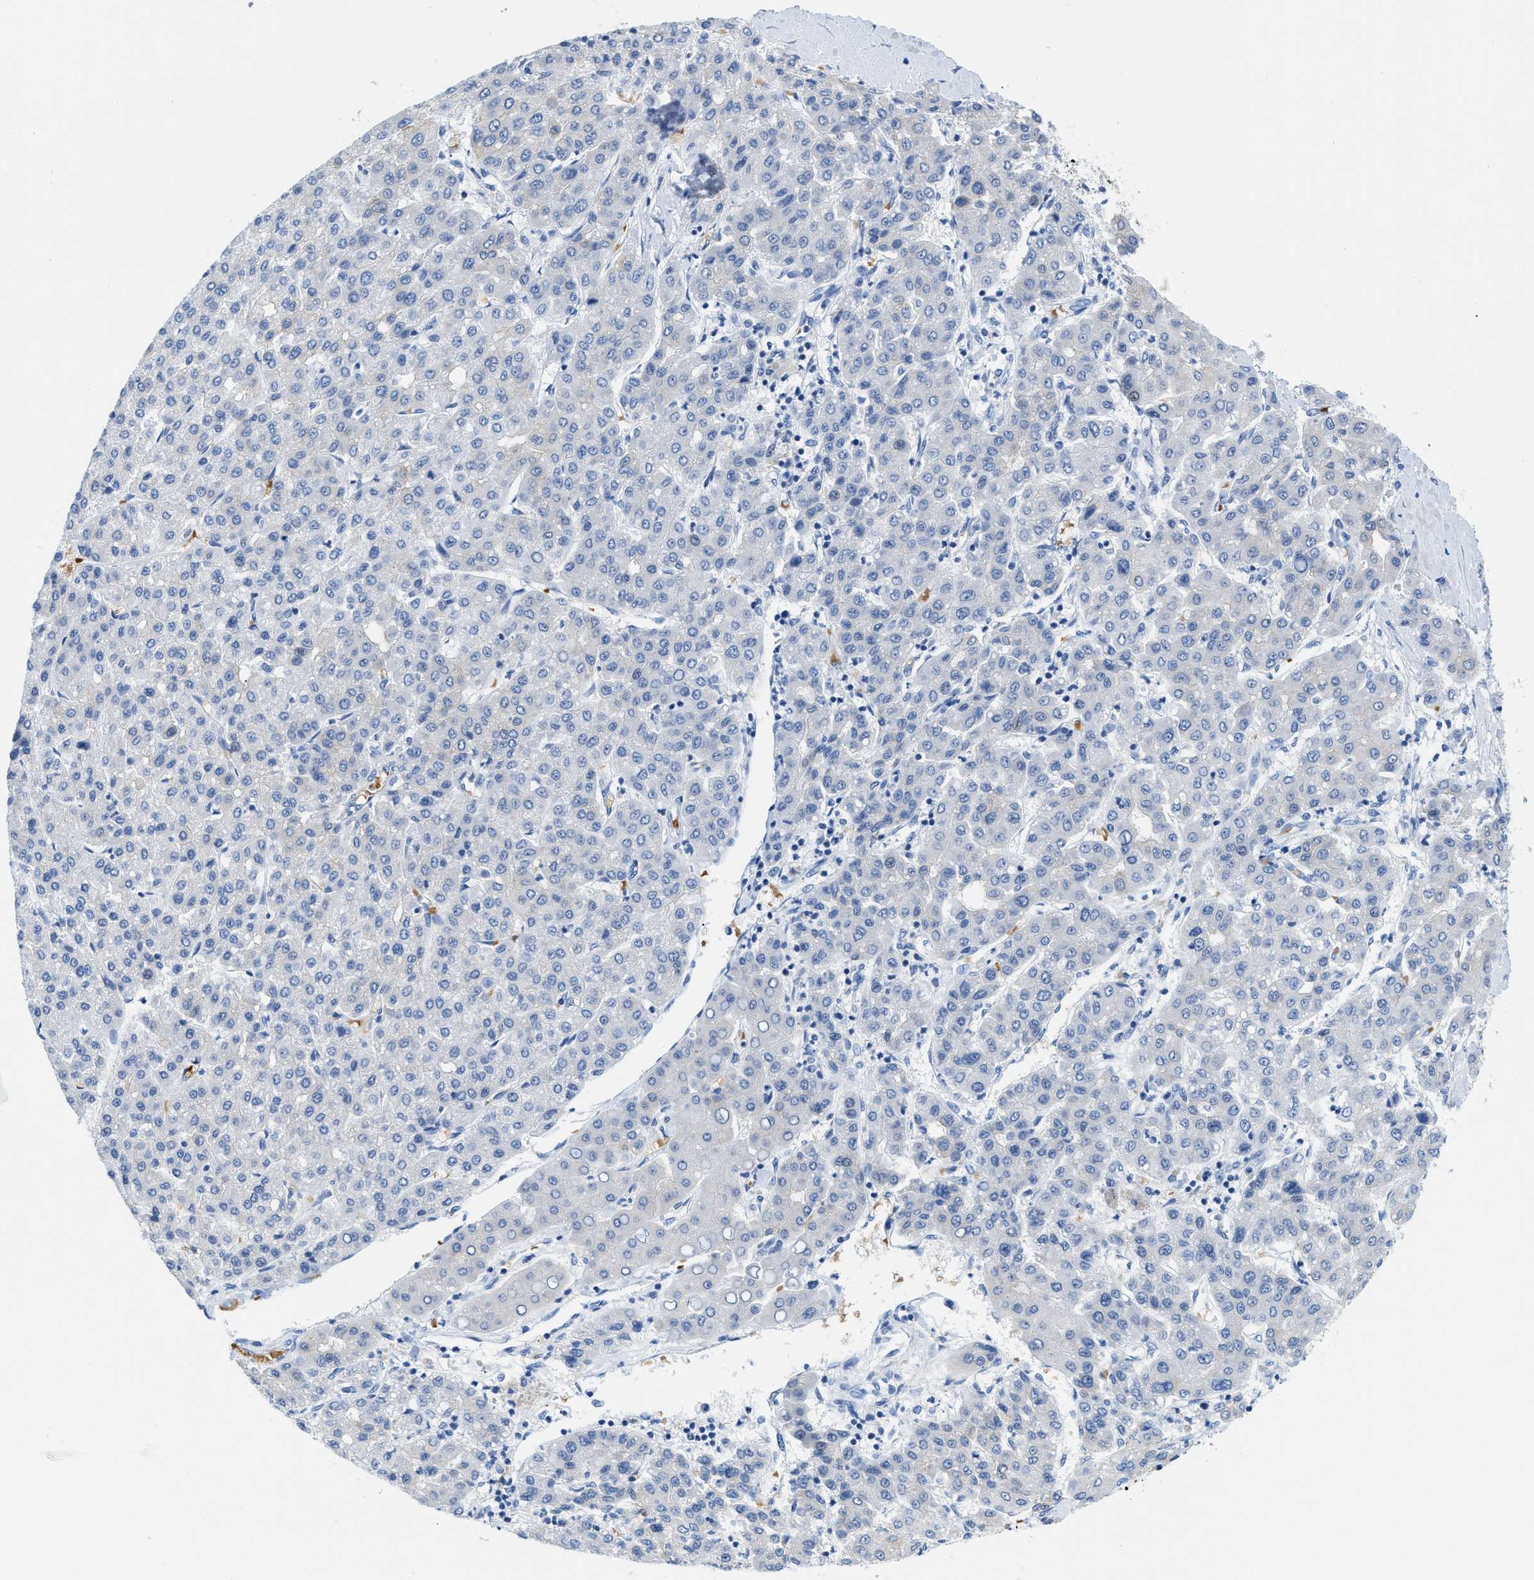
{"staining": {"intensity": "negative", "quantity": "none", "location": "none"}, "tissue": "liver cancer", "cell_type": "Tumor cells", "image_type": "cancer", "snomed": [{"axis": "morphology", "description": "Carcinoma, Hepatocellular, NOS"}, {"axis": "topography", "description": "Liver"}], "caption": "IHC micrograph of neoplastic tissue: human liver cancer stained with DAB demonstrates no significant protein staining in tumor cells. The staining was performed using DAB (3,3'-diaminobenzidine) to visualize the protein expression in brown, while the nuclei were stained in blue with hematoxylin (Magnification: 20x).", "gene": "BPGM", "patient": {"sex": "male", "age": 65}}